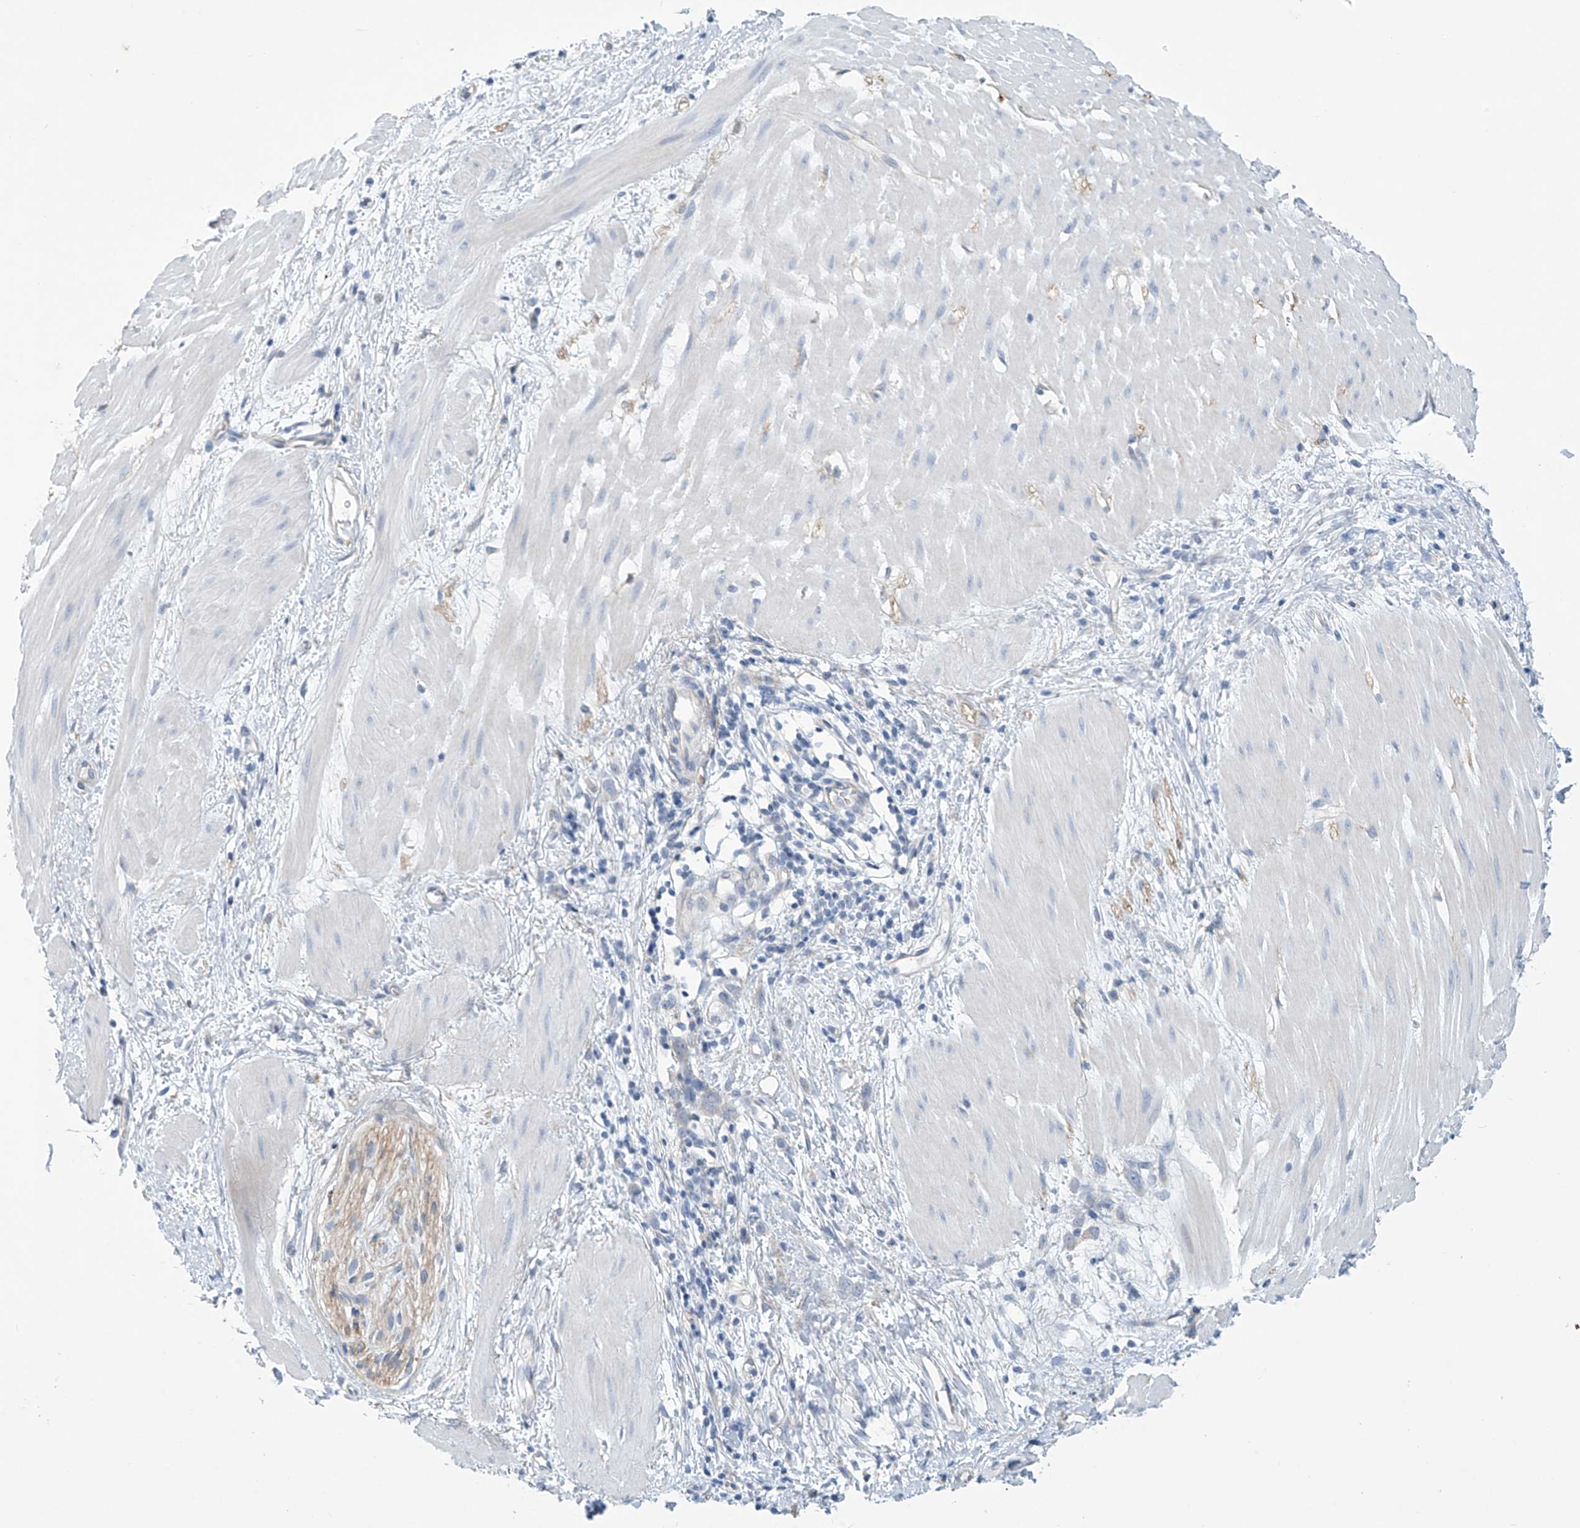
{"staining": {"intensity": "negative", "quantity": "none", "location": "none"}, "tissue": "stomach cancer", "cell_type": "Tumor cells", "image_type": "cancer", "snomed": [{"axis": "morphology", "description": "Adenocarcinoma, NOS"}, {"axis": "topography", "description": "Stomach"}], "caption": "High power microscopy histopathology image of an IHC photomicrograph of stomach cancer (adenocarcinoma), revealing no significant expression in tumor cells.", "gene": "ABHD13", "patient": {"sex": "female", "age": 76}}